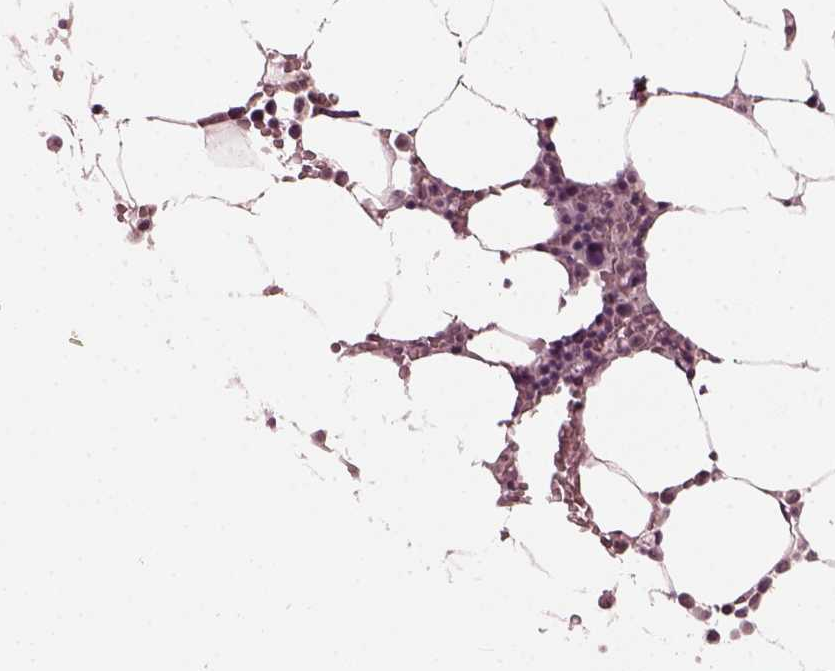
{"staining": {"intensity": "negative", "quantity": "none", "location": "none"}, "tissue": "bone marrow", "cell_type": "Hematopoietic cells", "image_type": "normal", "snomed": [{"axis": "morphology", "description": "Normal tissue, NOS"}, {"axis": "topography", "description": "Bone marrow"}], "caption": "This image is of normal bone marrow stained with immunohistochemistry (IHC) to label a protein in brown with the nuclei are counter-stained blue. There is no staining in hematopoietic cells. (Immunohistochemistry (ihc), brightfield microscopy, high magnification).", "gene": "TRIB3", "patient": {"sex": "female", "age": 52}}